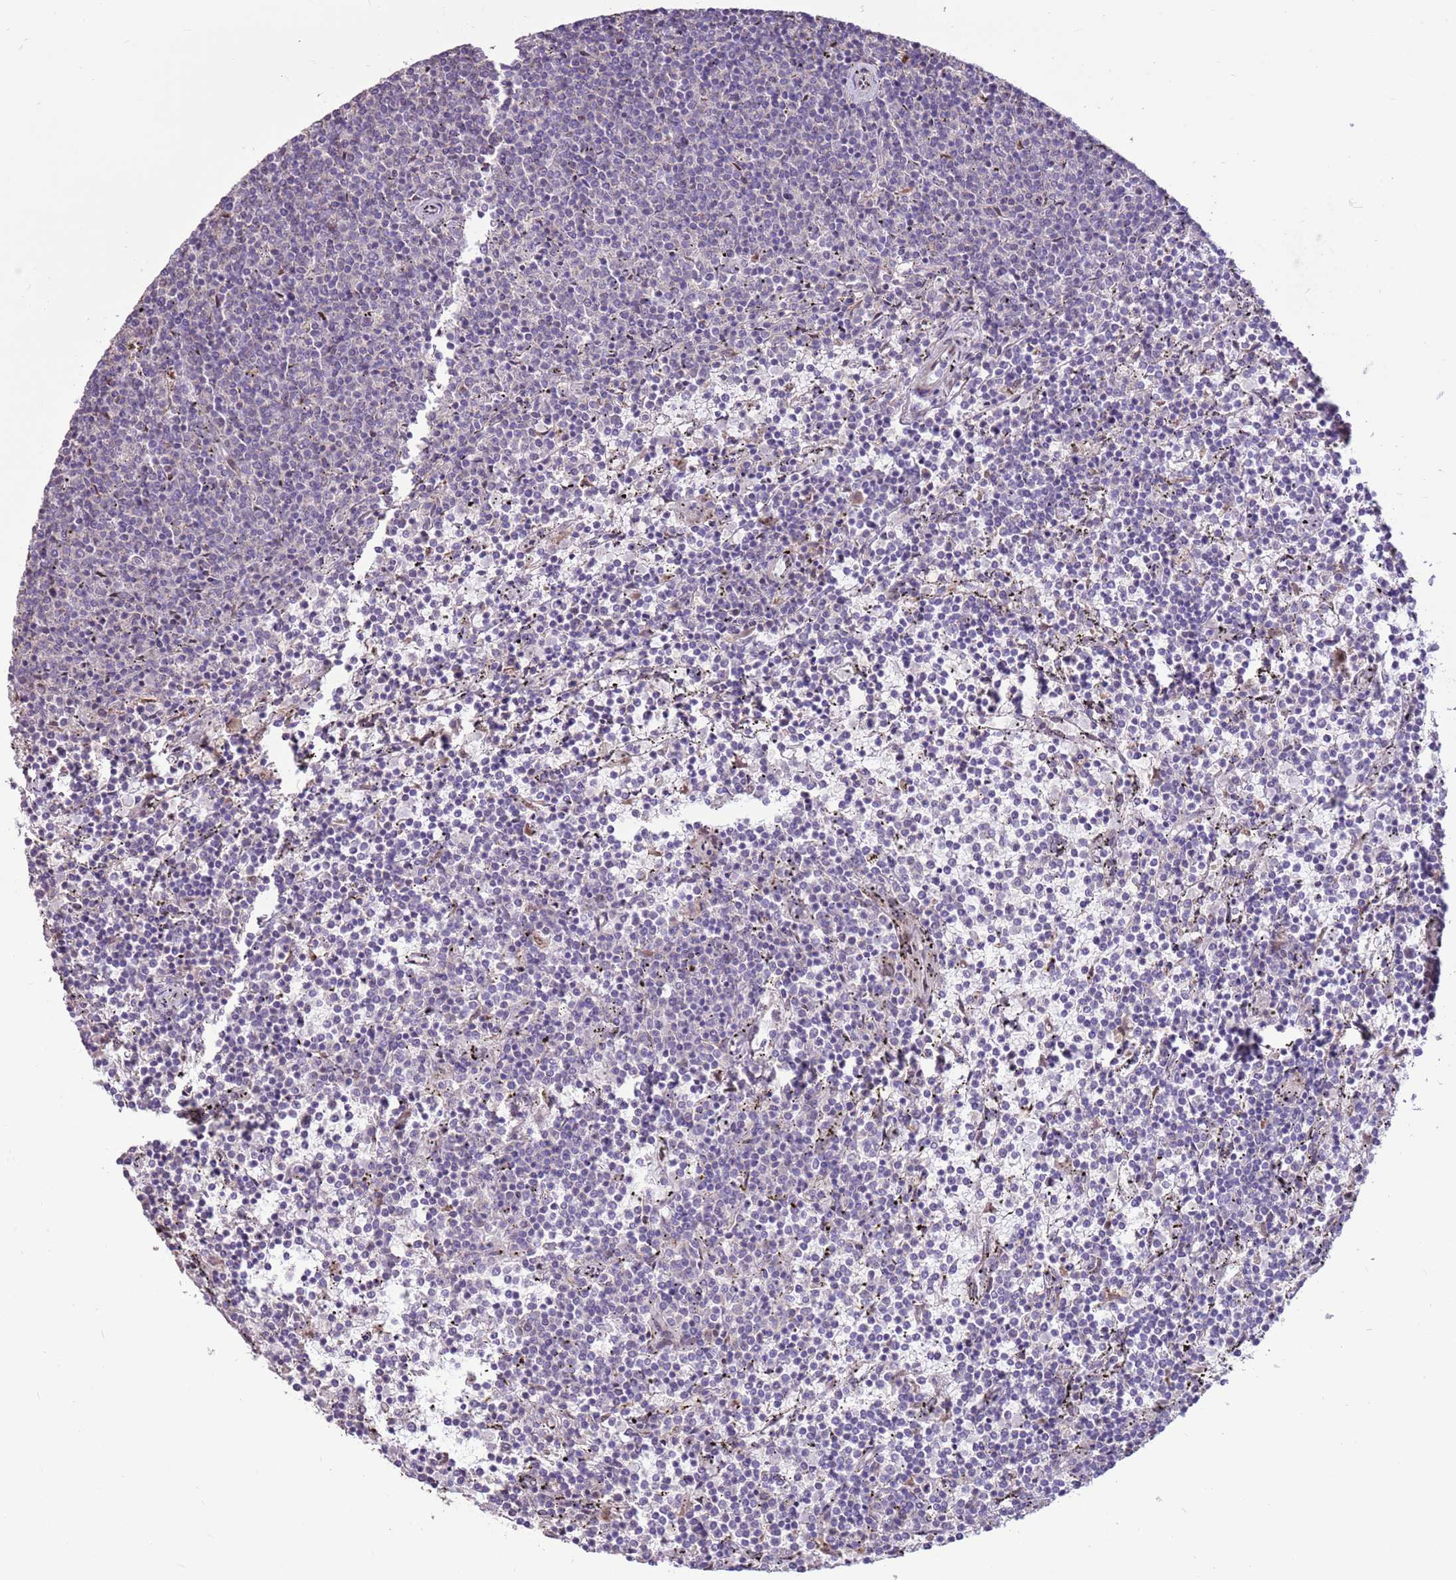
{"staining": {"intensity": "negative", "quantity": "none", "location": "none"}, "tissue": "lymphoma", "cell_type": "Tumor cells", "image_type": "cancer", "snomed": [{"axis": "morphology", "description": "Malignant lymphoma, non-Hodgkin's type, Low grade"}, {"axis": "topography", "description": "Spleen"}], "caption": "Immunohistochemistry (IHC) of lymphoma reveals no expression in tumor cells. (Brightfield microscopy of DAB (3,3'-diaminobenzidine) immunohistochemistry (IHC) at high magnification).", "gene": "LGI4", "patient": {"sex": "female", "age": 50}}